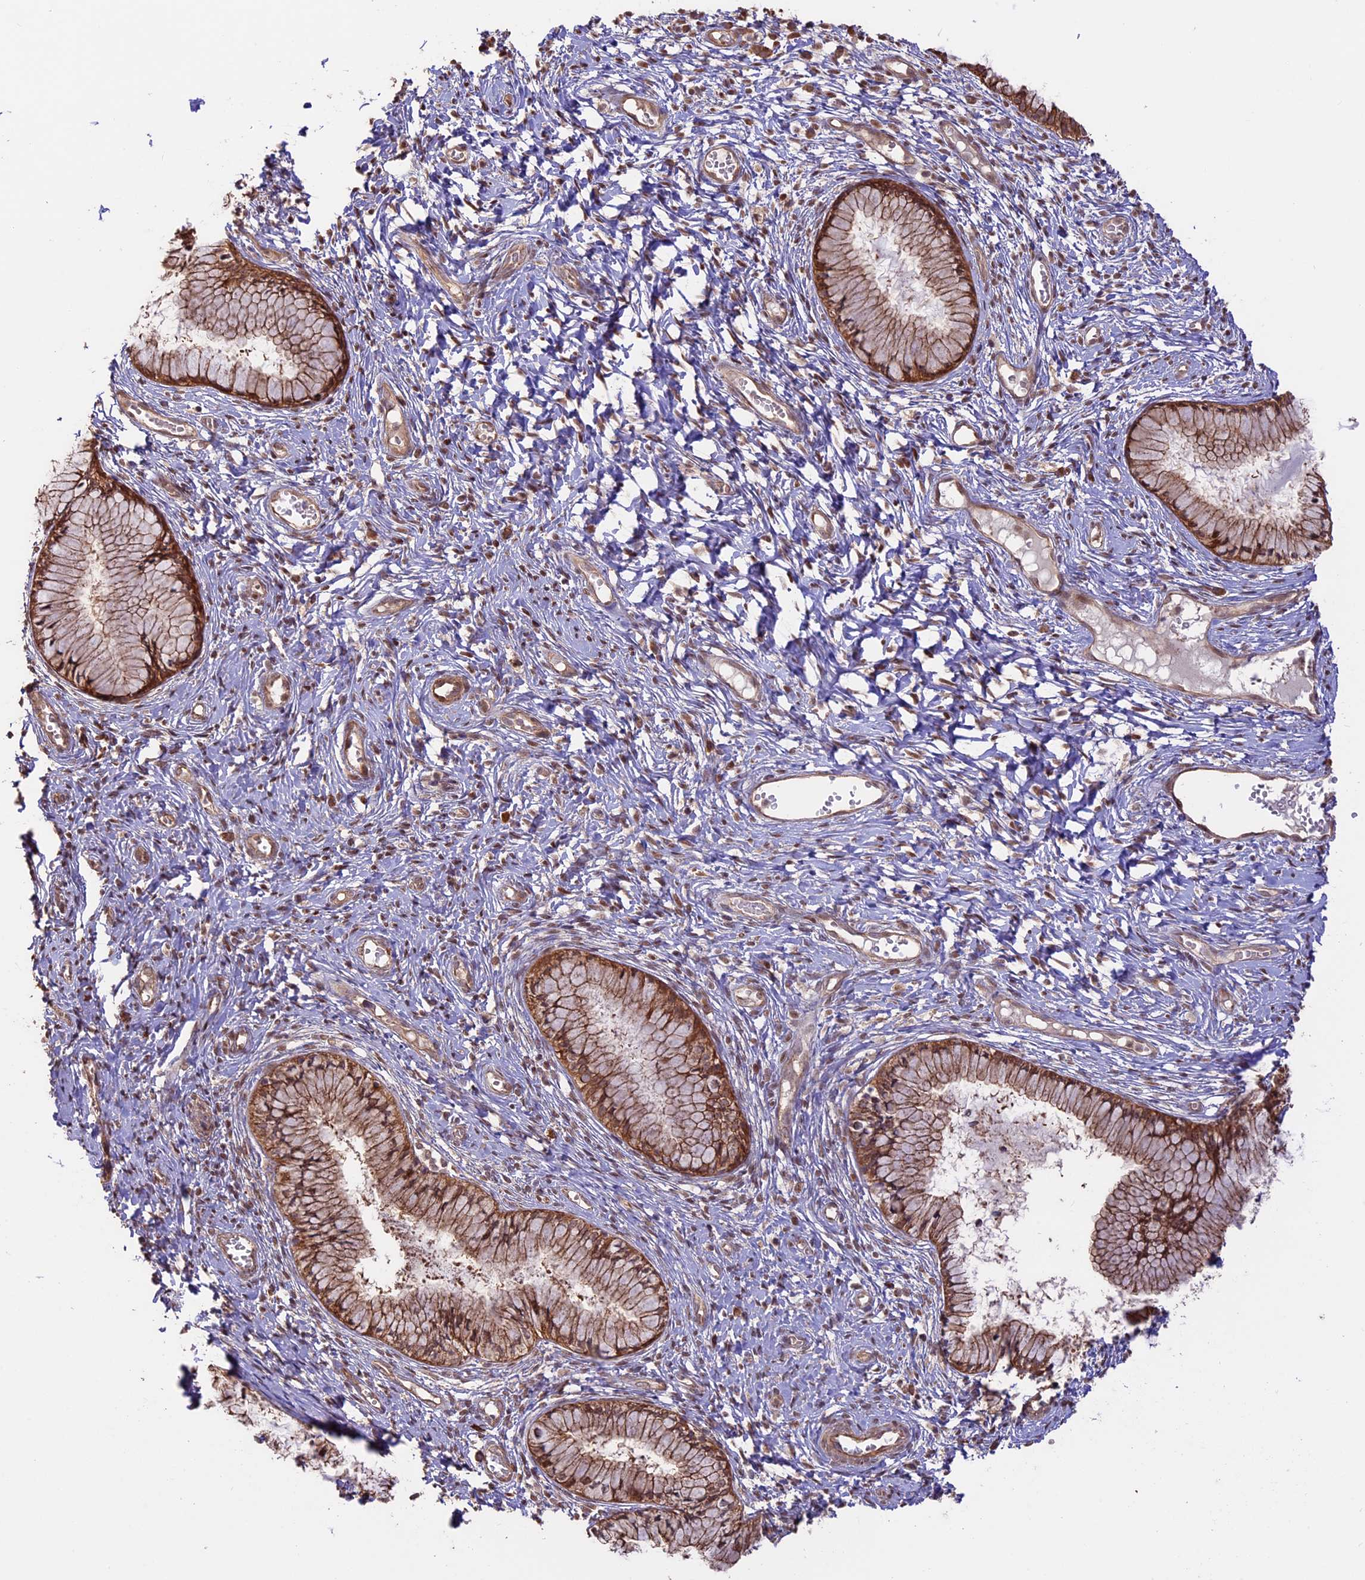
{"staining": {"intensity": "strong", "quantity": ">75%", "location": "cytoplasmic/membranous"}, "tissue": "cervix", "cell_type": "Glandular cells", "image_type": "normal", "snomed": [{"axis": "morphology", "description": "Normal tissue, NOS"}, {"axis": "topography", "description": "Cervix"}], "caption": "Immunohistochemical staining of benign cervix demonstrates high levels of strong cytoplasmic/membranous expression in about >75% of glandular cells. The protein of interest is stained brown, and the nuclei are stained in blue (DAB IHC with brightfield microscopy, high magnification).", "gene": "BCAS4", "patient": {"sex": "female", "age": 42}}